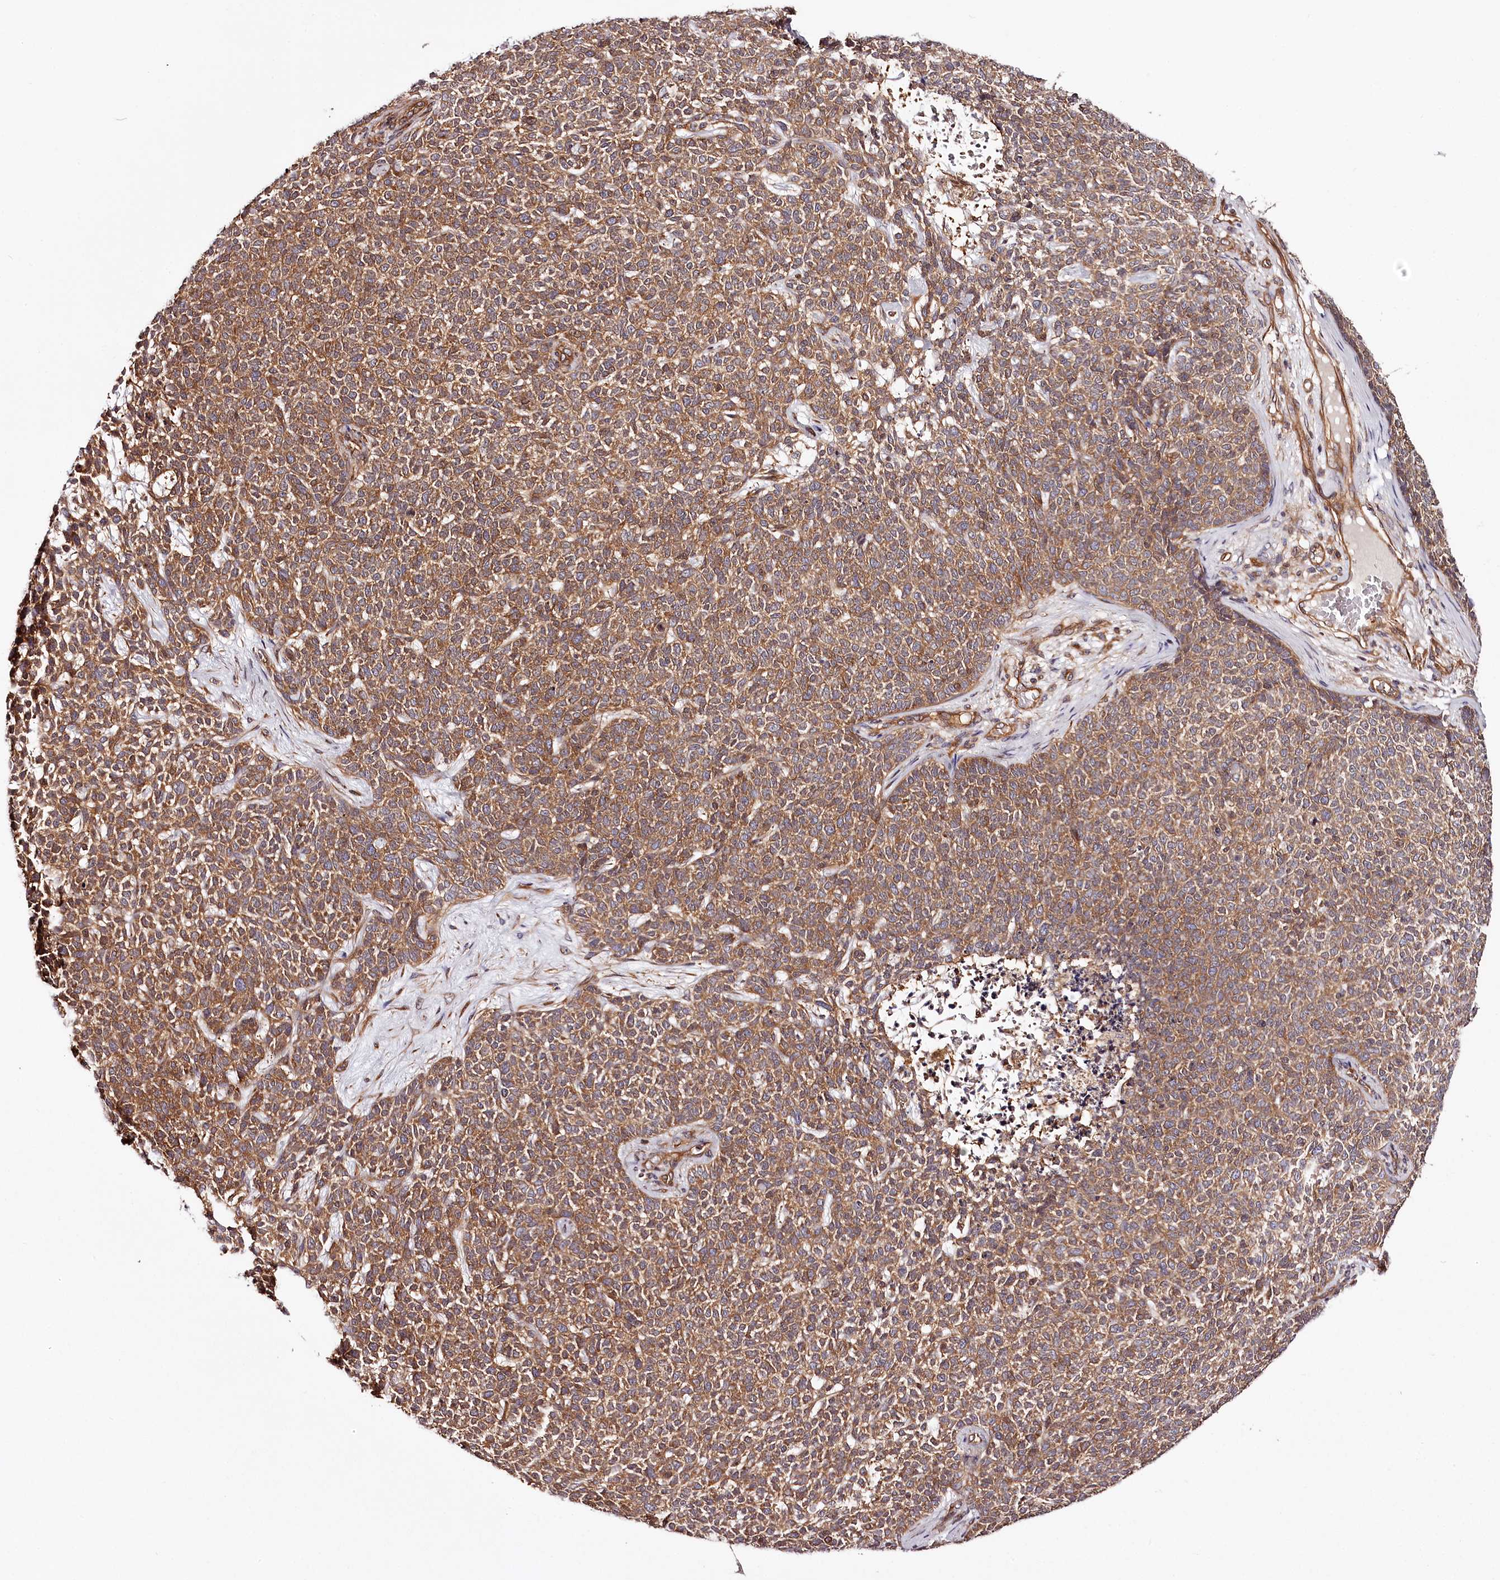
{"staining": {"intensity": "moderate", "quantity": ">75%", "location": "cytoplasmic/membranous"}, "tissue": "skin cancer", "cell_type": "Tumor cells", "image_type": "cancer", "snomed": [{"axis": "morphology", "description": "Basal cell carcinoma"}, {"axis": "topography", "description": "Skin"}], "caption": "Approximately >75% of tumor cells in skin basal cell carcinoma display moderate cytoplasmic/membranous protein positivity as visualized by brown immunohistochemical staining.", "gene": "TARS1", "patient": {"sex": "female", "age": 84}}